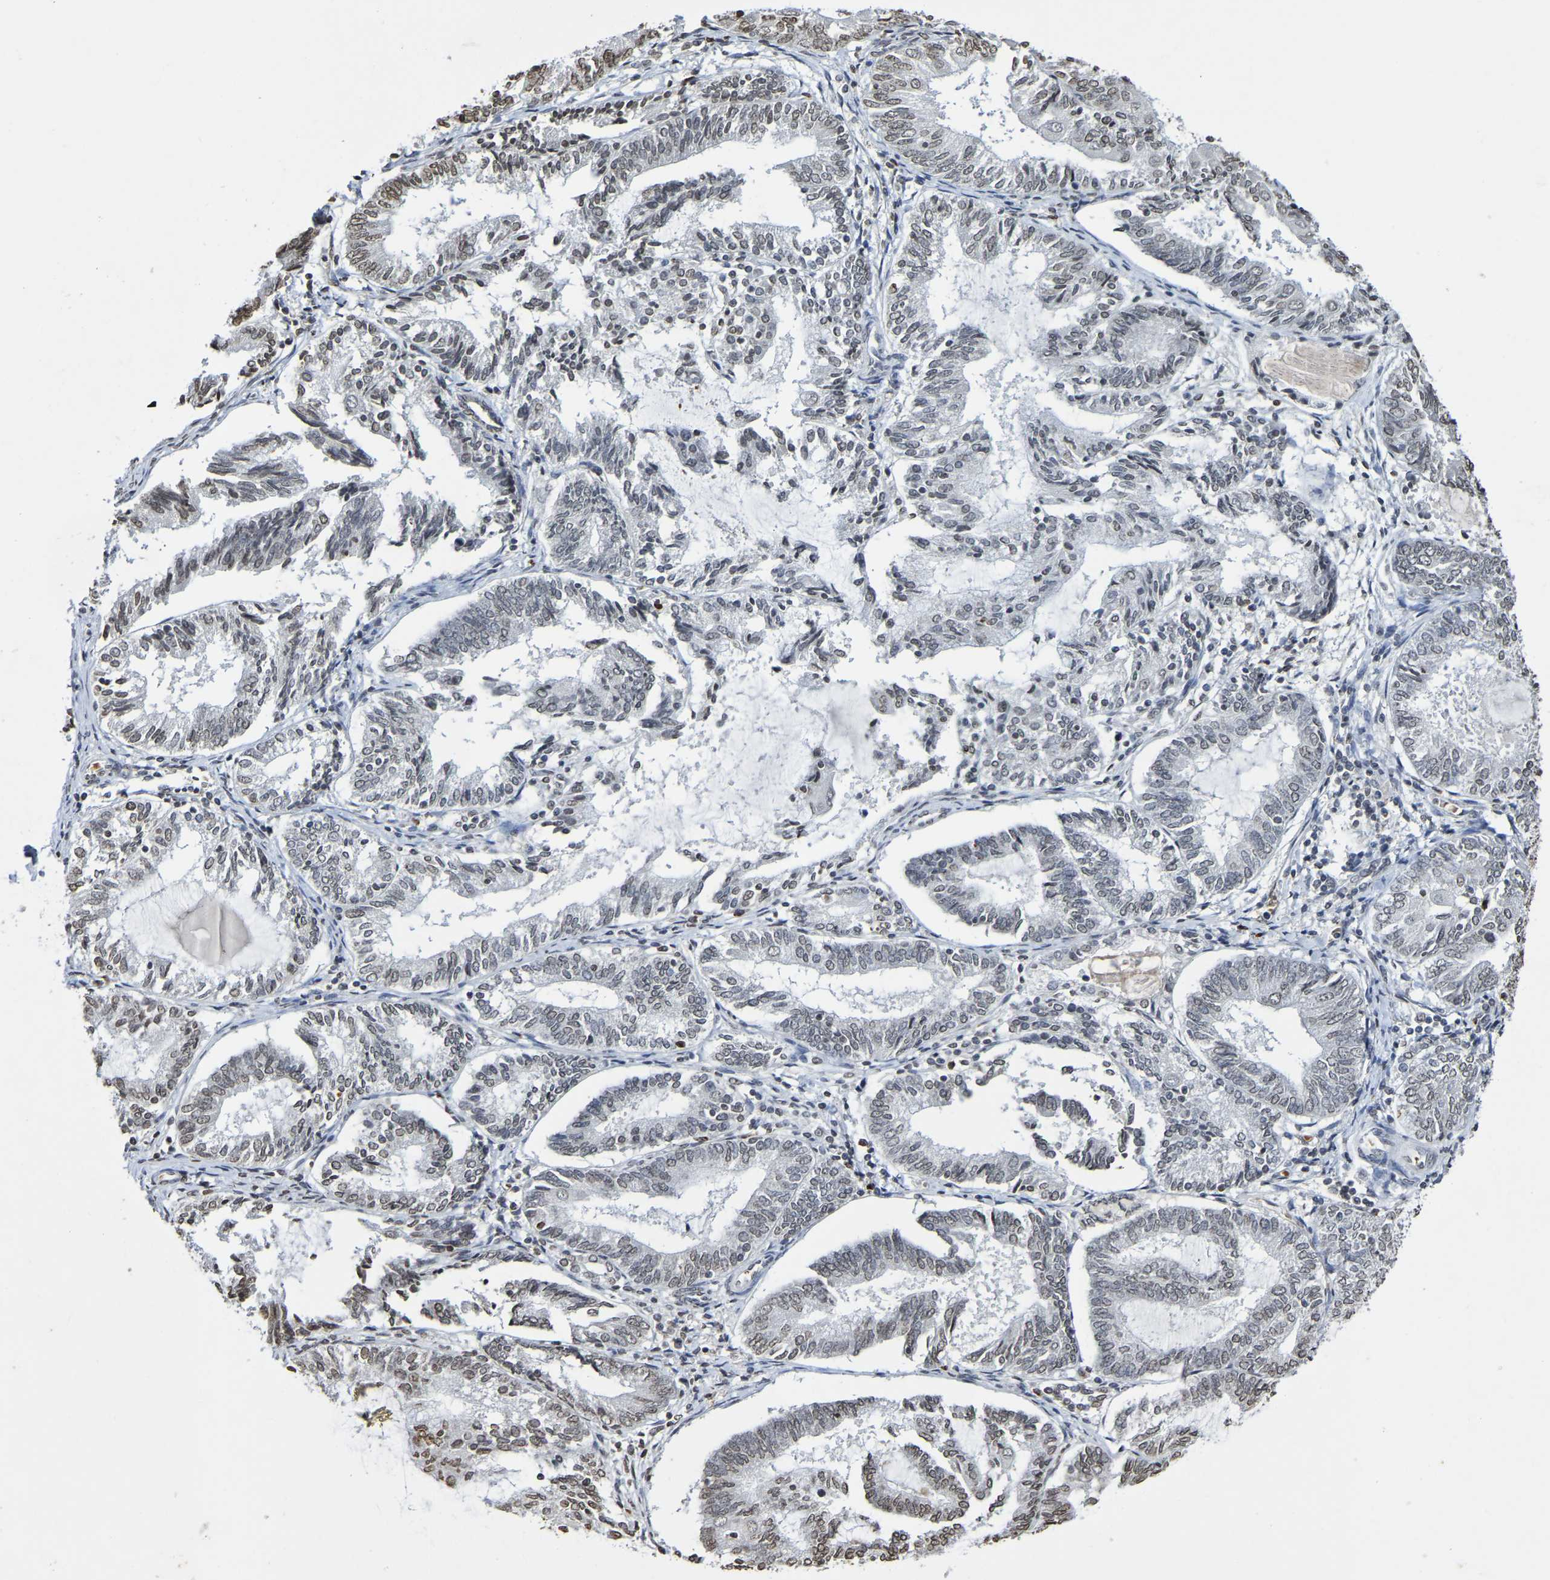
{"staining": {"intensity": "weak", "quantity": "<25%", "location": "nuclear"}, "tissue": "endometrial cancer", "cell_type": "Tumor cells", "image_type": "cancer", "snomed": [{"axis": "morphology", "description": "Adenocarcinoma, NOS"}, {"axis": "topography", "description": "Endometrium"}], "caption": "The image demonstrates no significant expression in tumor cells of endometrial cancer.", "gene": "ATF4", "patient": {"sex": "female", "age": 81}}